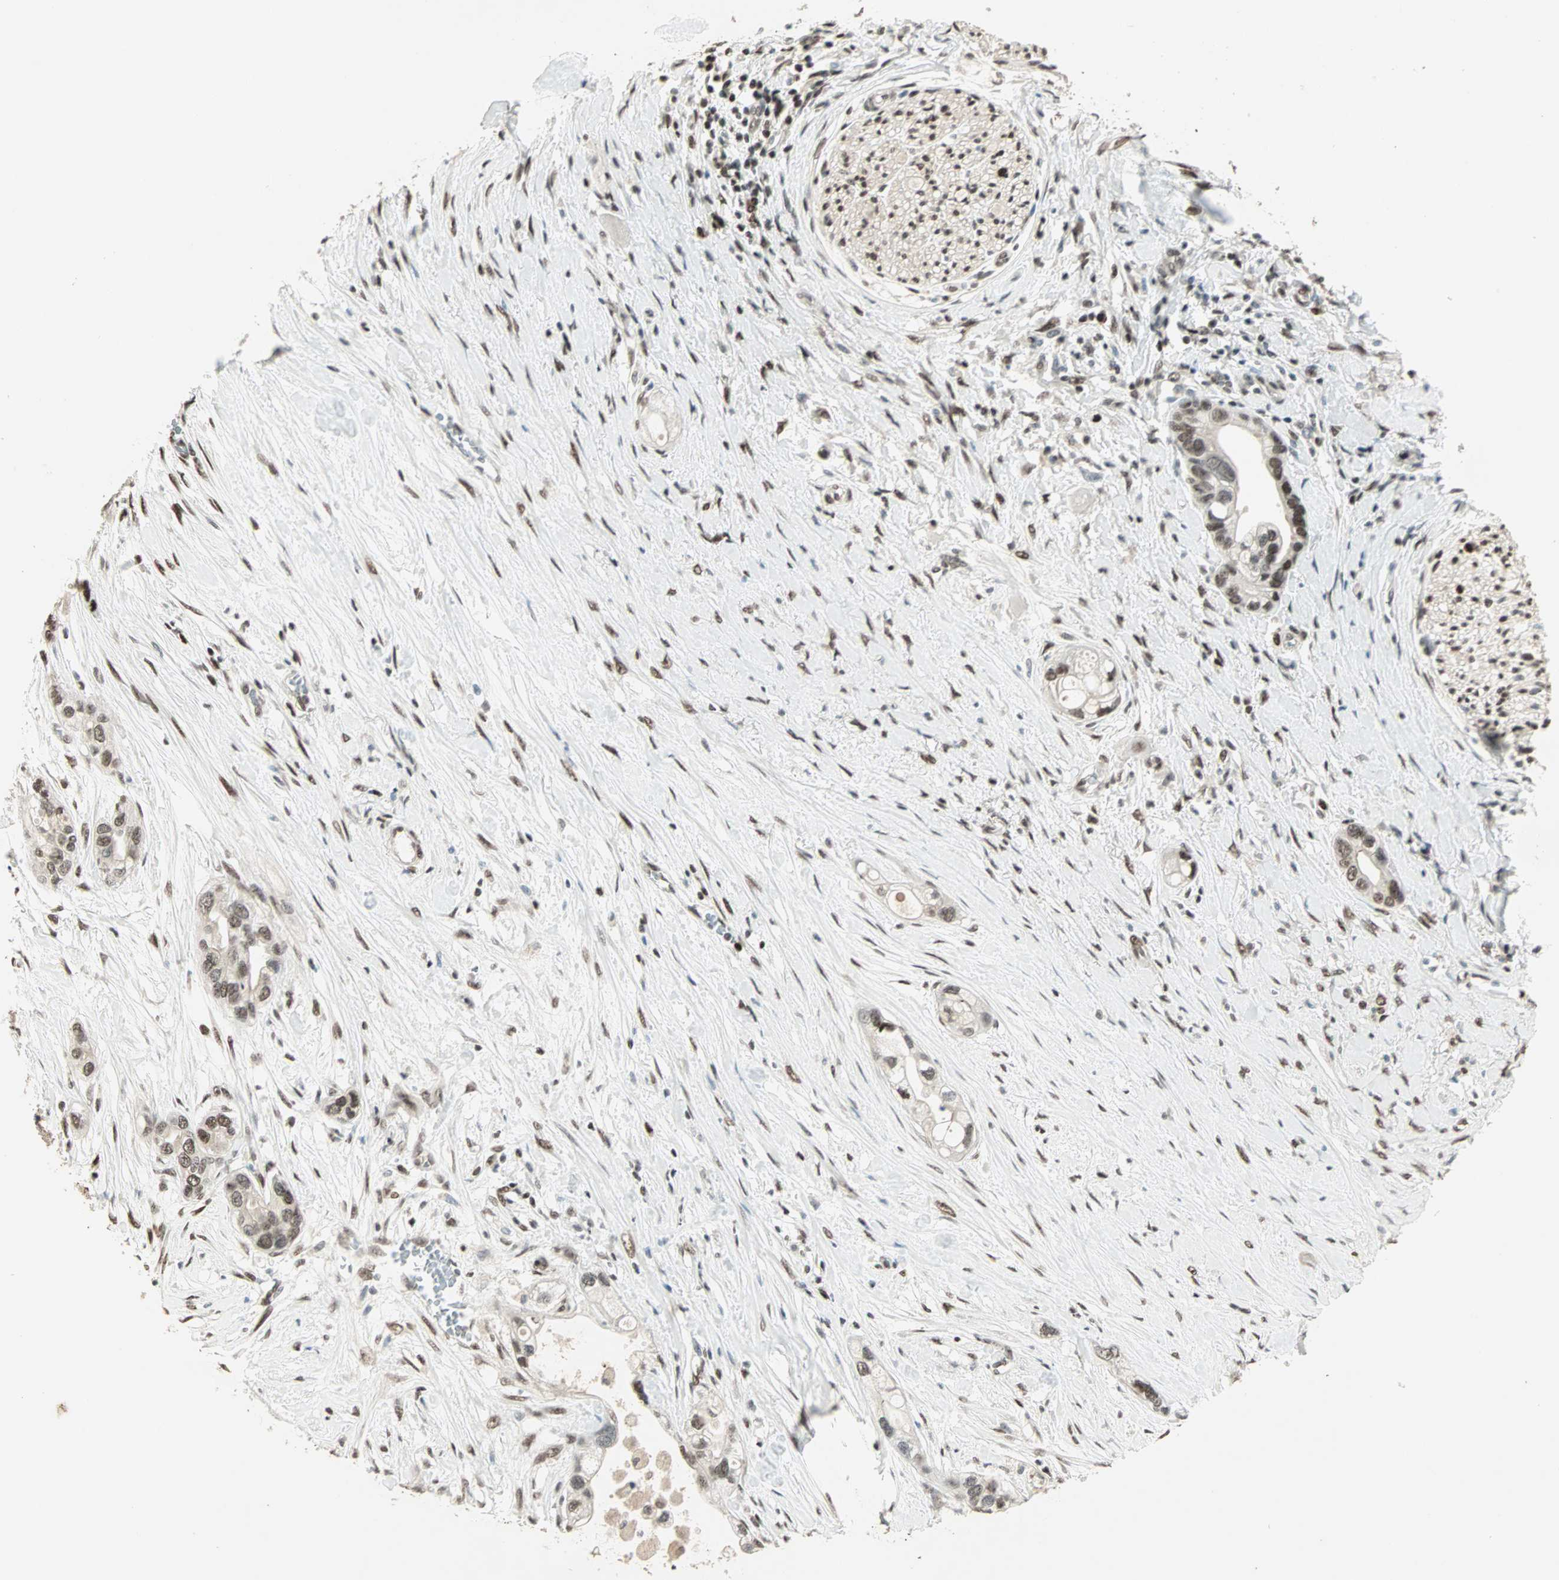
{"staining": {"intensity": "strong", "quantity": ">75%", "location": "nuclear"}, "tissue": "pancreatic cancer", "cell_type": "Tumor cells", "image_type": "cancer", "snomed": [{"axis": "morphology", "description": "Adenocarcinoma, NOS"}, {"axis": "topography", "description": "Pancreas"}], "caption": "Human adenocarcinoma (pancreatic) stained for a protein (brown) exhibits strong nuclear positive positivity in approximately >75% of tumor cells.", "gene": "MDC1", "patient": {"sex": "female", "age": 77}}